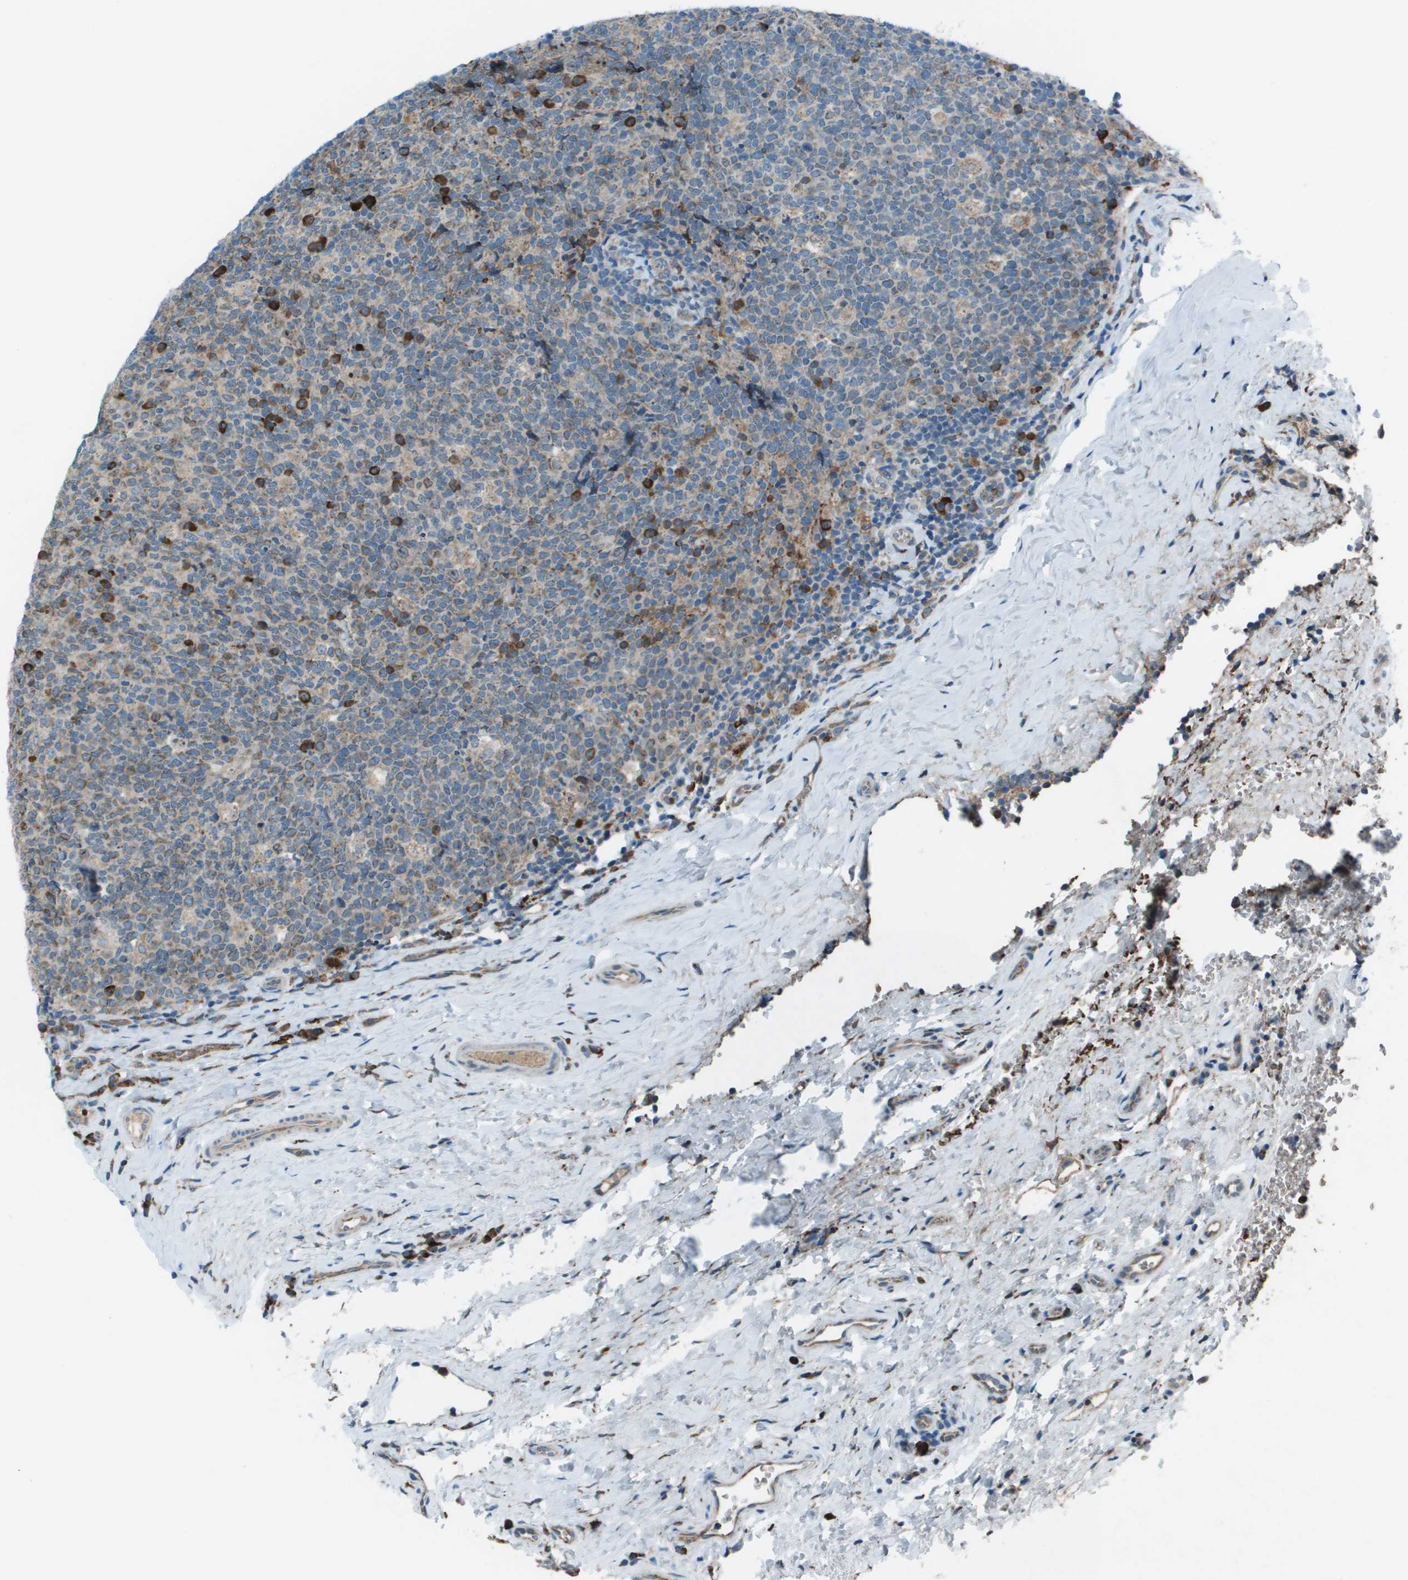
{"staining": {"intensity": "strong", "quantity": "<25%", "location": "cytoplasmic/membranous"}, "tissue": "tonsil", "cell_type": "Germinal center cells", "image_type": "normal", "snomed": [{"axis": "morphology", "description": "Normal tissue, NOS"}, {"axis": "topography", "description": "Tonsil"}], "caption": "Strong cytoplasmic/membranous protein staining is identified in approximately <25% of germinal center cells in tonsil. The protein is shown in brown color, while the nuclei are stained blue.", "gene": "UTS2", "patient": {"sex": "male", "age": 17}}